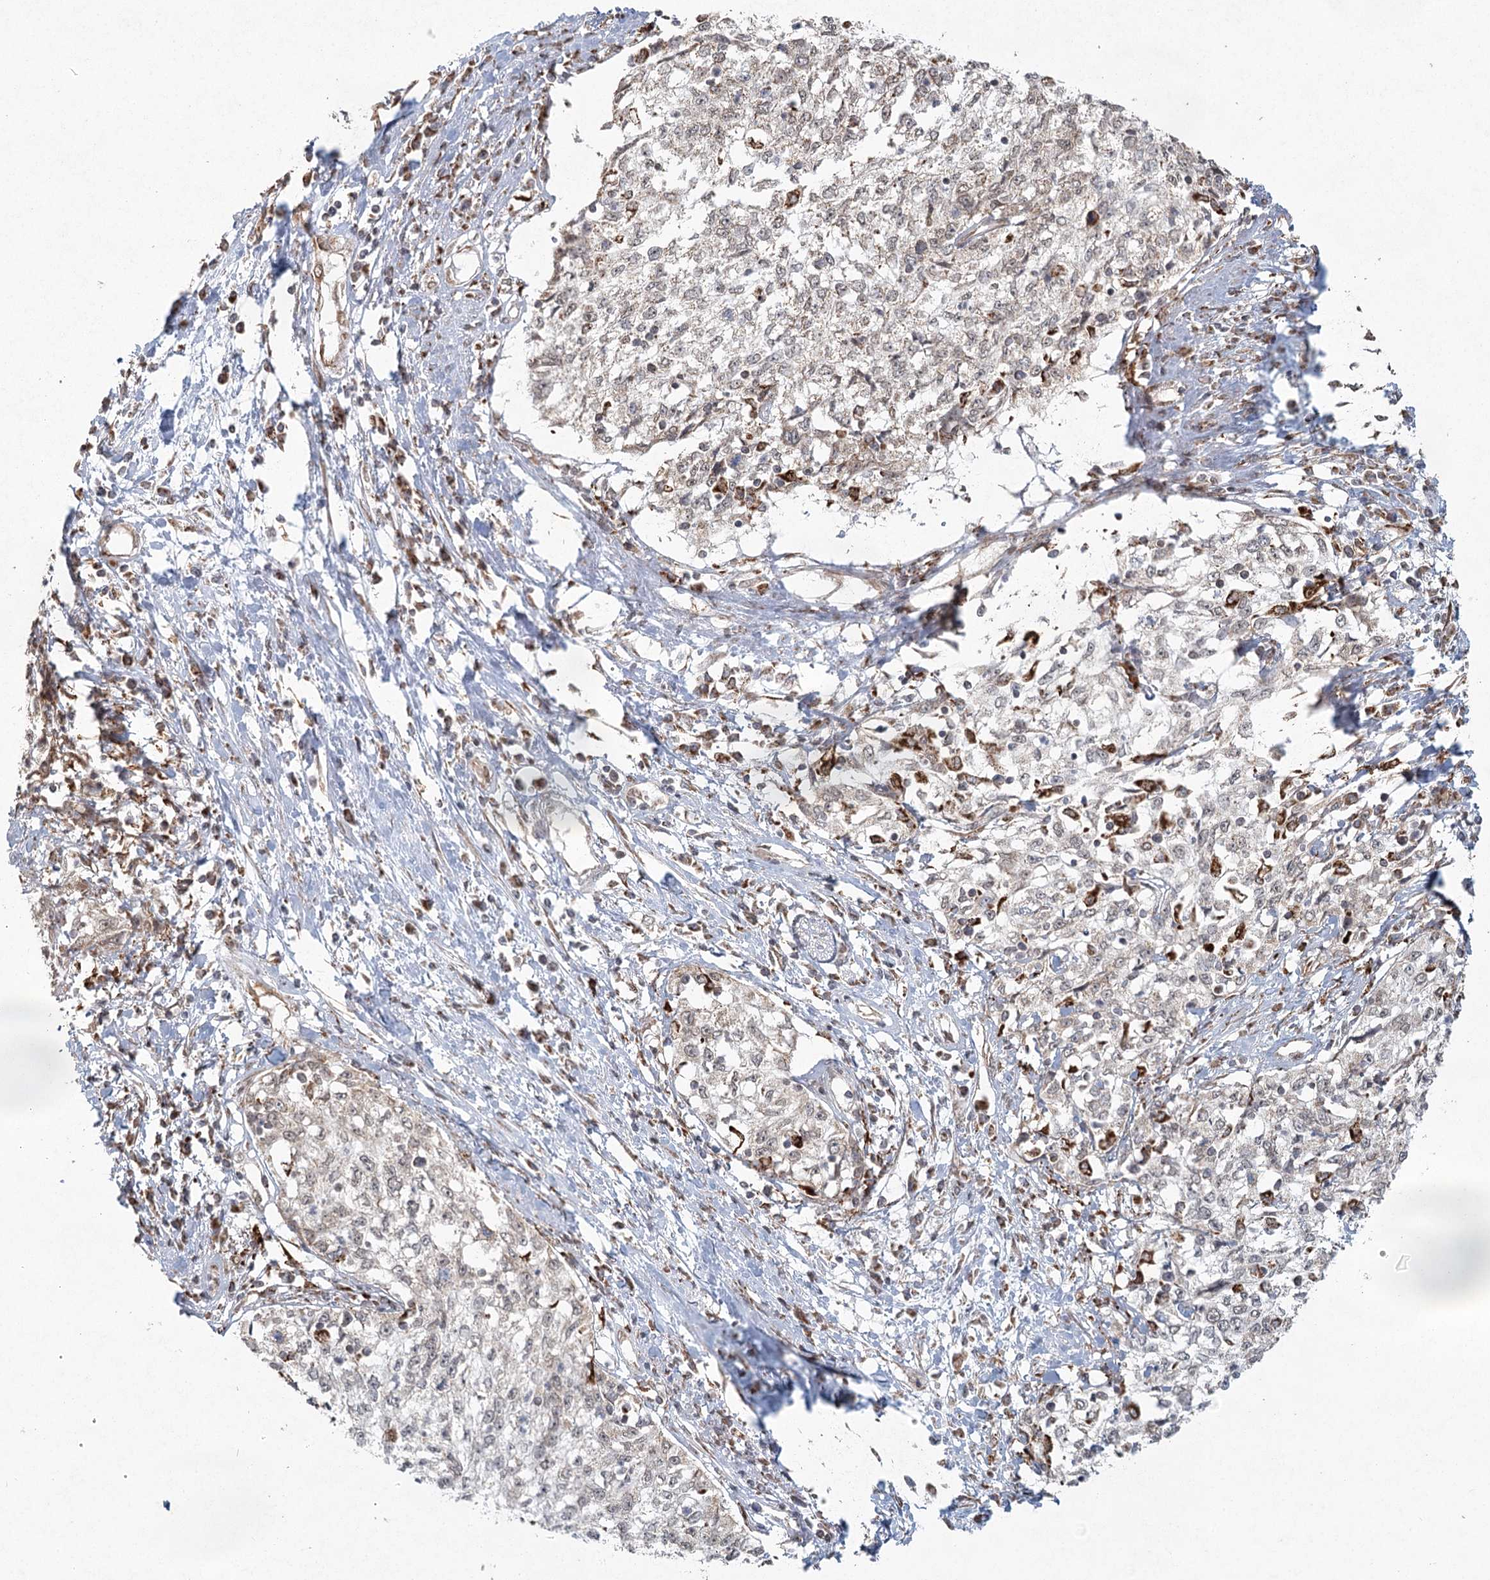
{"staining": {"intensity": "negative", "quantity": "none", "location": "none"}, "tissue": "cervical cancer", "cell_type": "Tumor cells", "image_type": "cancer", "snomed": [{"axis": "morphology", "description": "Squamous cell carcinoma, NOS"}, {"axis": "topography", "description": "Cervix"}], "caption": "The histopathology image shows no significant expression in tumor cells of cervical squamous cell carcinoma.", "gene": "LACTB", "patient": {"sex": "female", "age": 57}}